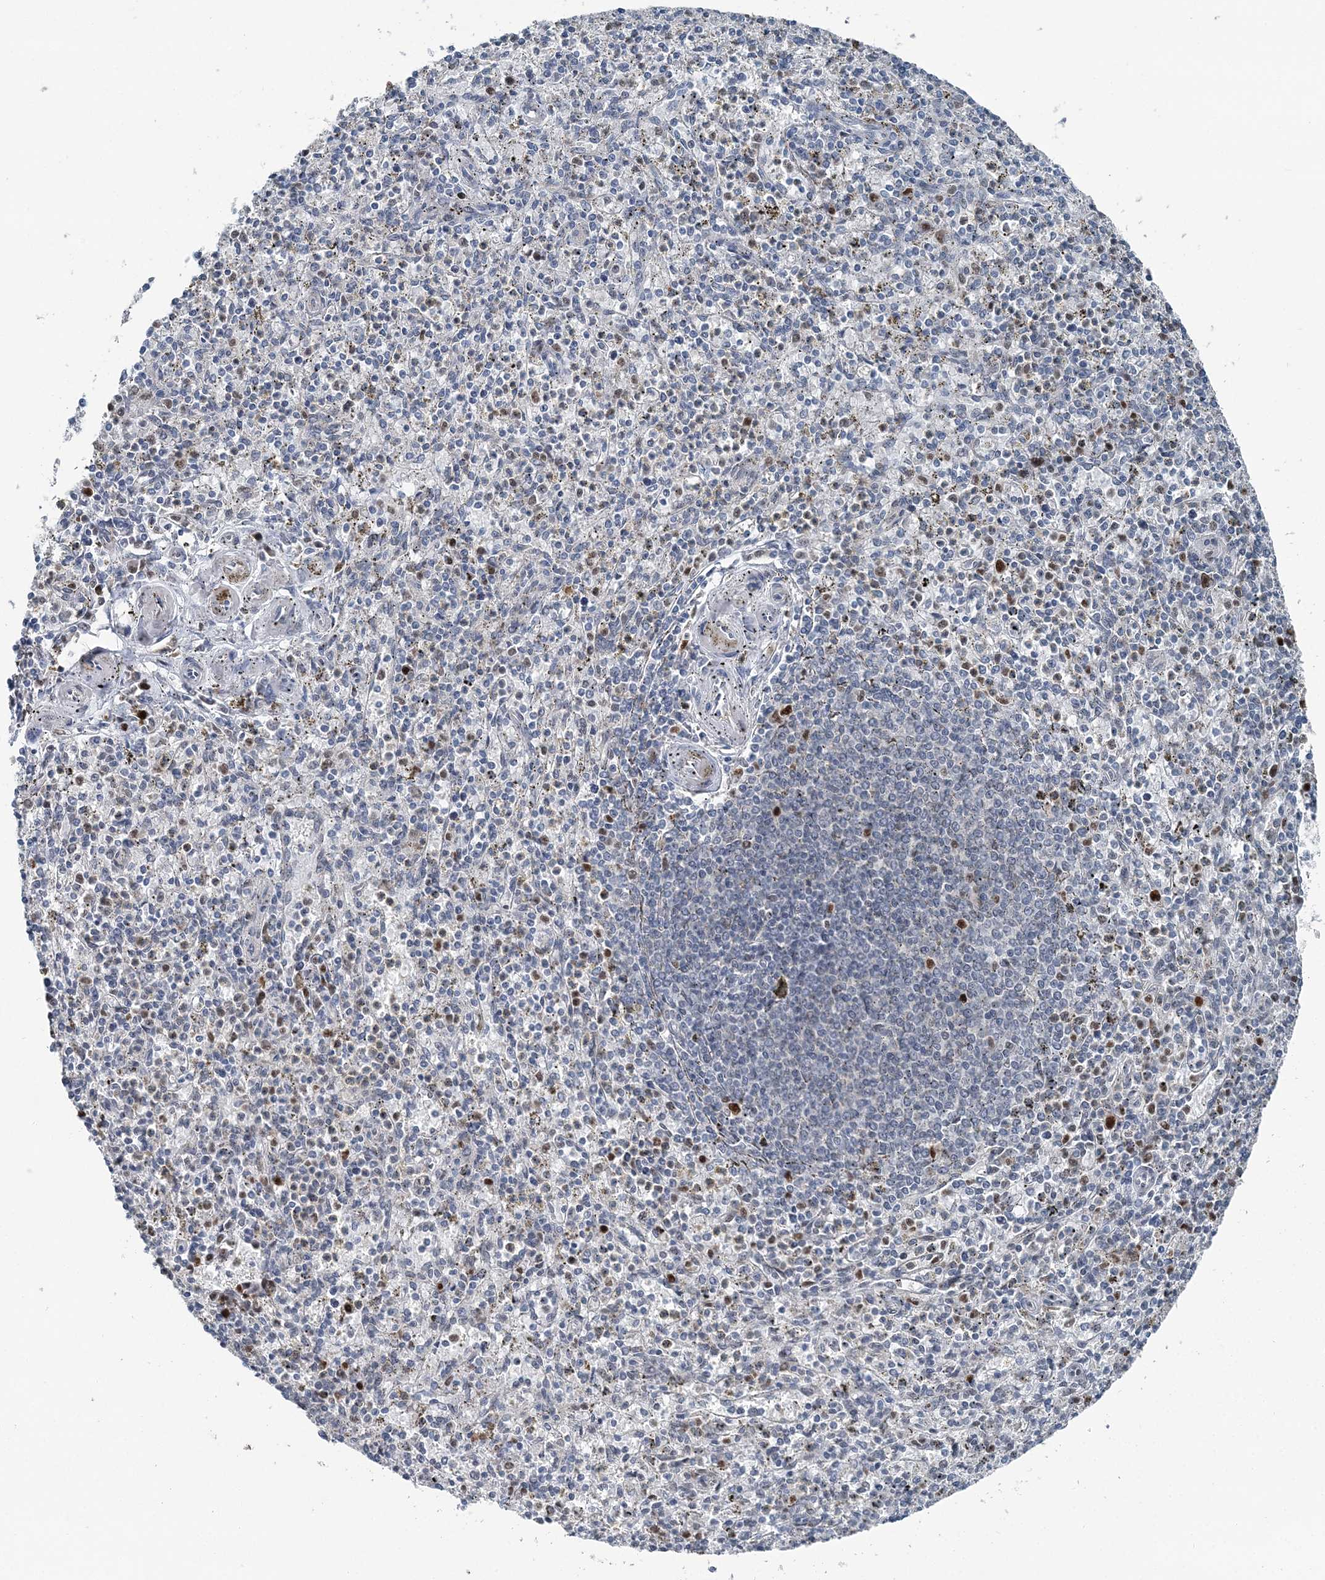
{"staining": {"intensity": "negative", "quantity": "none", "location": "none"}, "tissue": "spleen", "cell_type": "Cells in red pulp", "image_type": "normal", "snomed": [{"axis": "morphology", "description": "Normal tissue, NOS"}, {"axis": "topography", "description": "Spleen"}], "caption": "Photomicrograph shows no significant protein staining in cells in red pulp of normal spleen. (Stains: DAB IHC with hematoxylin counter stain, Microscopy: brightfield microscopy at high magnification).", "gene": "HAT1", "patient": {"sex": "male", "age": 72}}